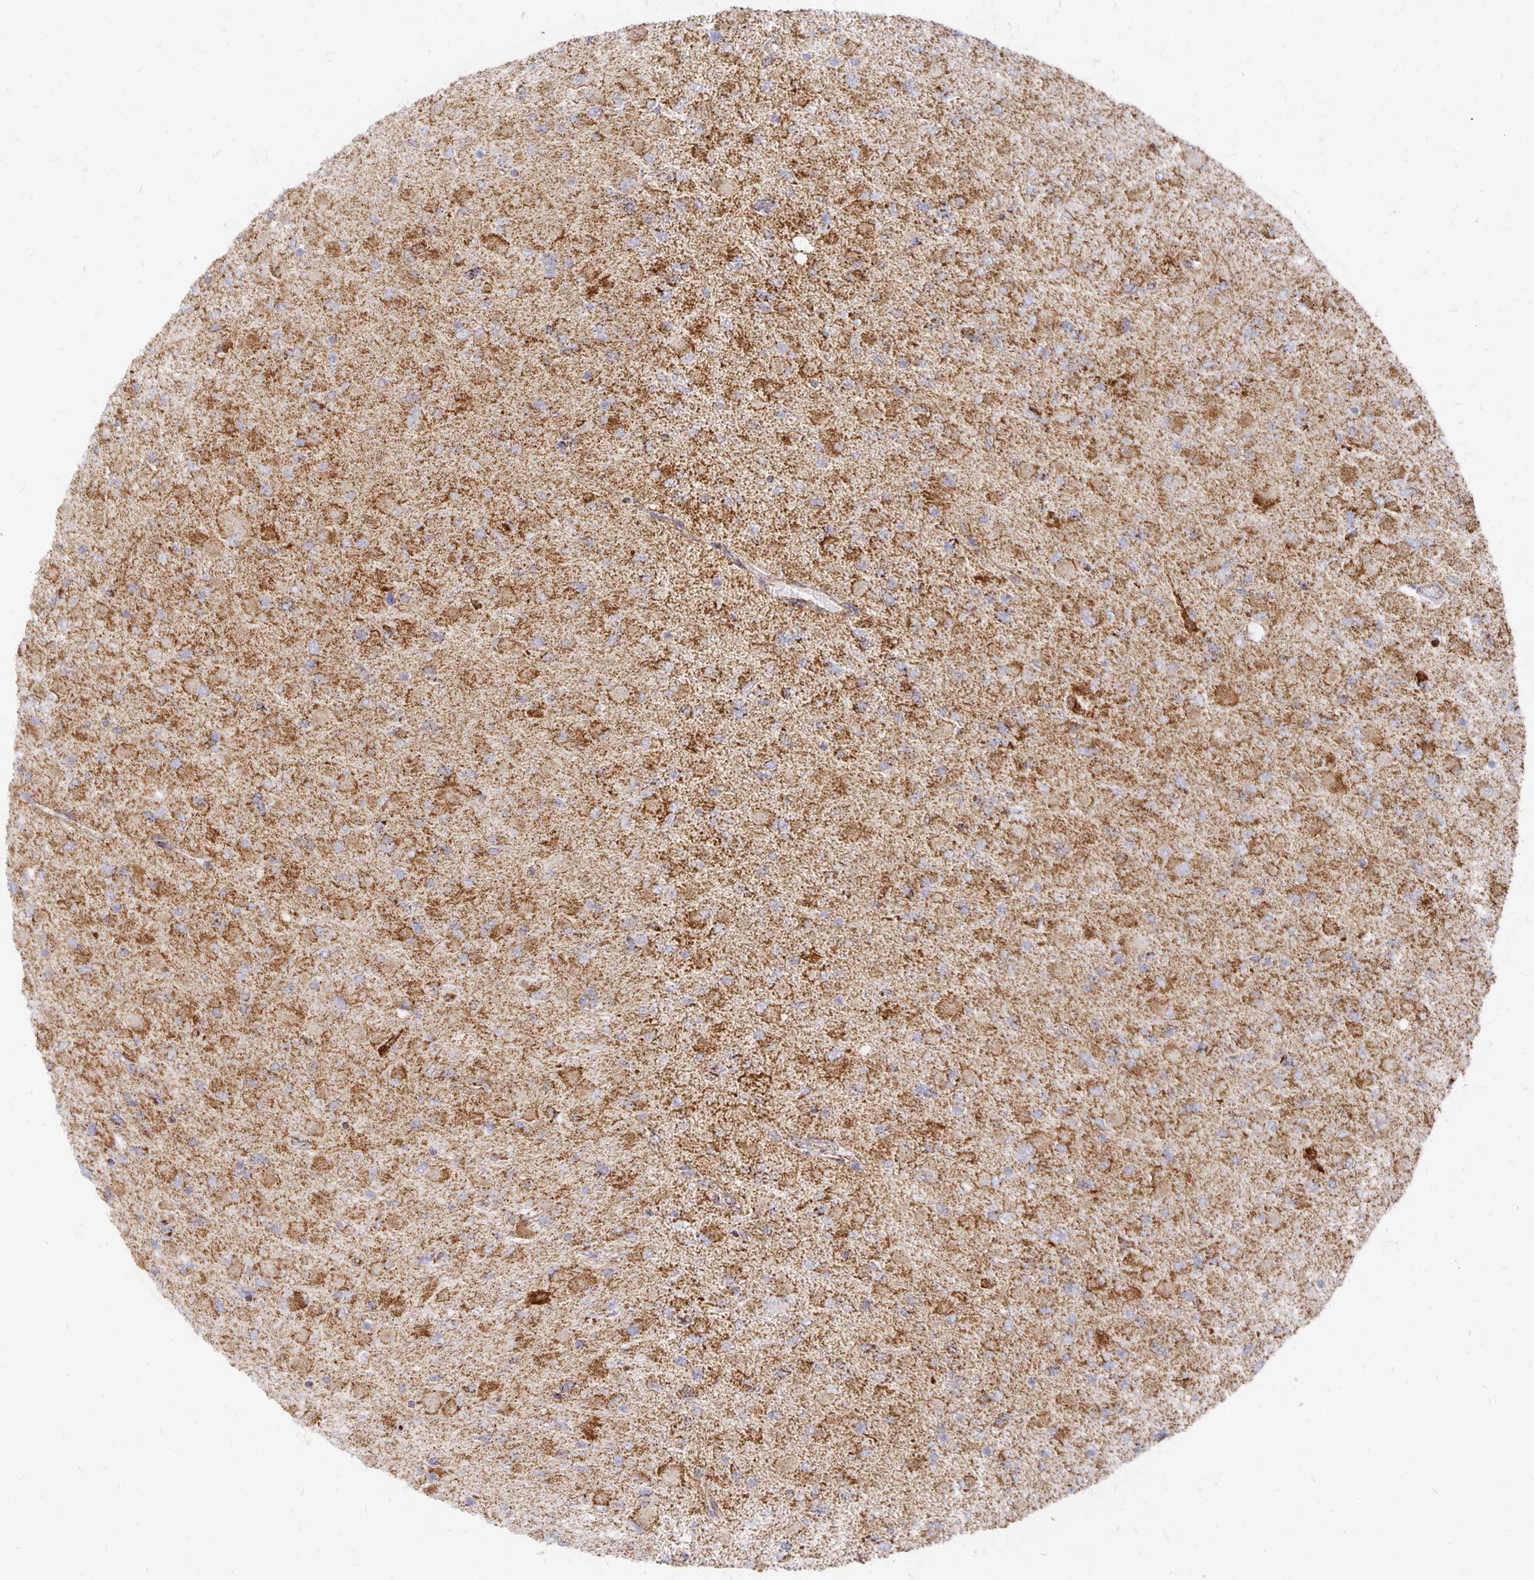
{"staining": {"intensity": "moderate", "quantity": ">75%", "location": "cytoplasmic/membranous"}, "tissue": "glioma", "cell_type": "Tumor cells", "image_type": "cancer", "snomed": [{"axis": "morphology", "description": "Glioma, malignant, High grade"}, {"axis": "topography", "description": "Cerebral cortex"}], "caption": "Moderate cytoplasmic/membranous protein staining is present in approximately >75% of tumor cells in glioma. Ihc stains the protein of interest in brown and the nuclei are stained blue.", "gene": "STOML2", "patient": {"sex": "female", "age": 36}}